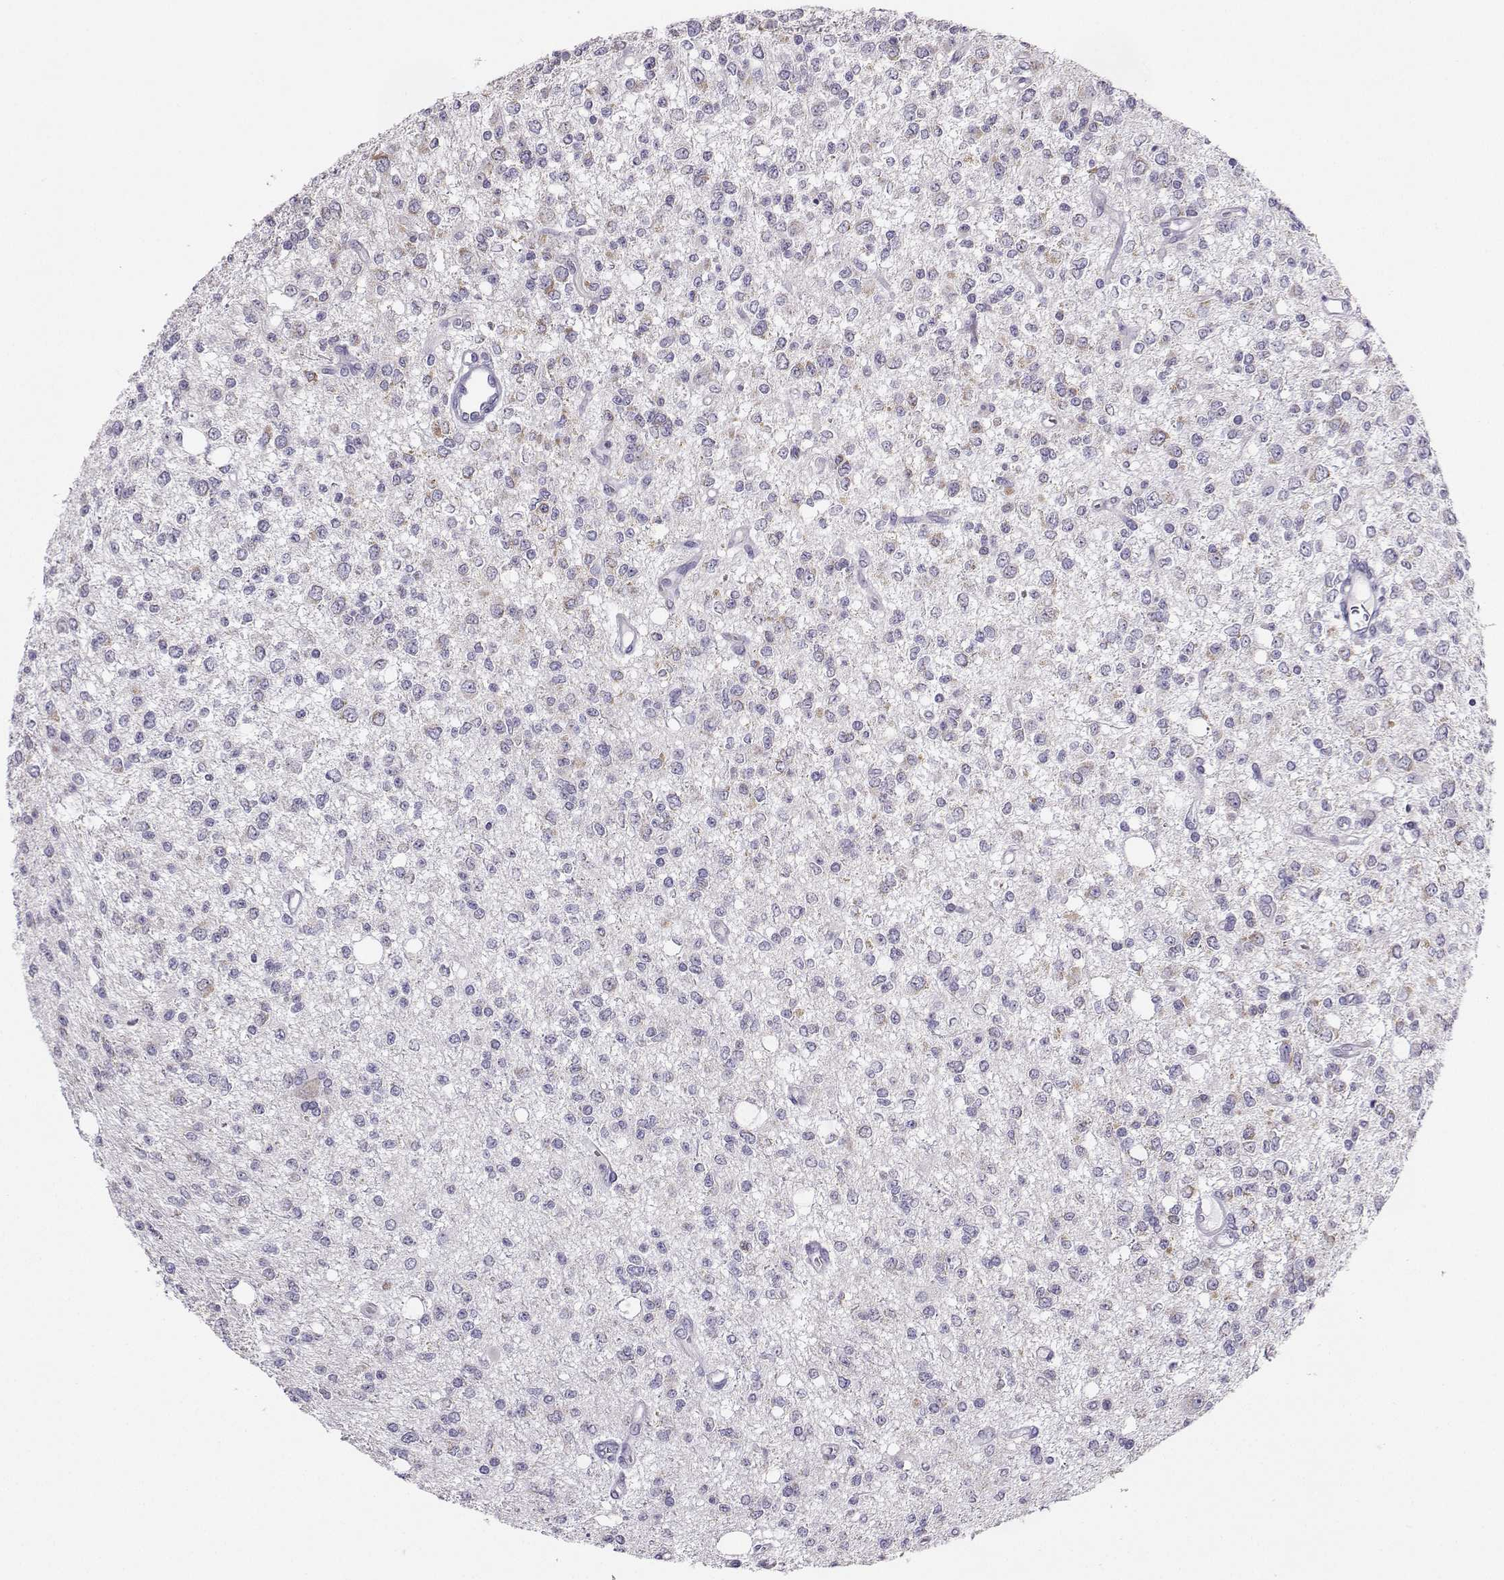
{"staining": {"intensity": "negative", "quantity": "none", "location": "none"}, "tissue": "glioma", "cell_type": "Tumor cells", "image_type": "cancer", "snomed": [{"axis": "morphology", "description": "Glioma, malignant, Low grade"}, {"axis": "topography", "description": "Brain"}], "caption": "High power microscopy histopathology image of an immunohistochemistry micrograph of glioma, revealing no significant positivity in tumor cells.", "gene": "AVP", "patient": {"sex": "male", "age": 67}}